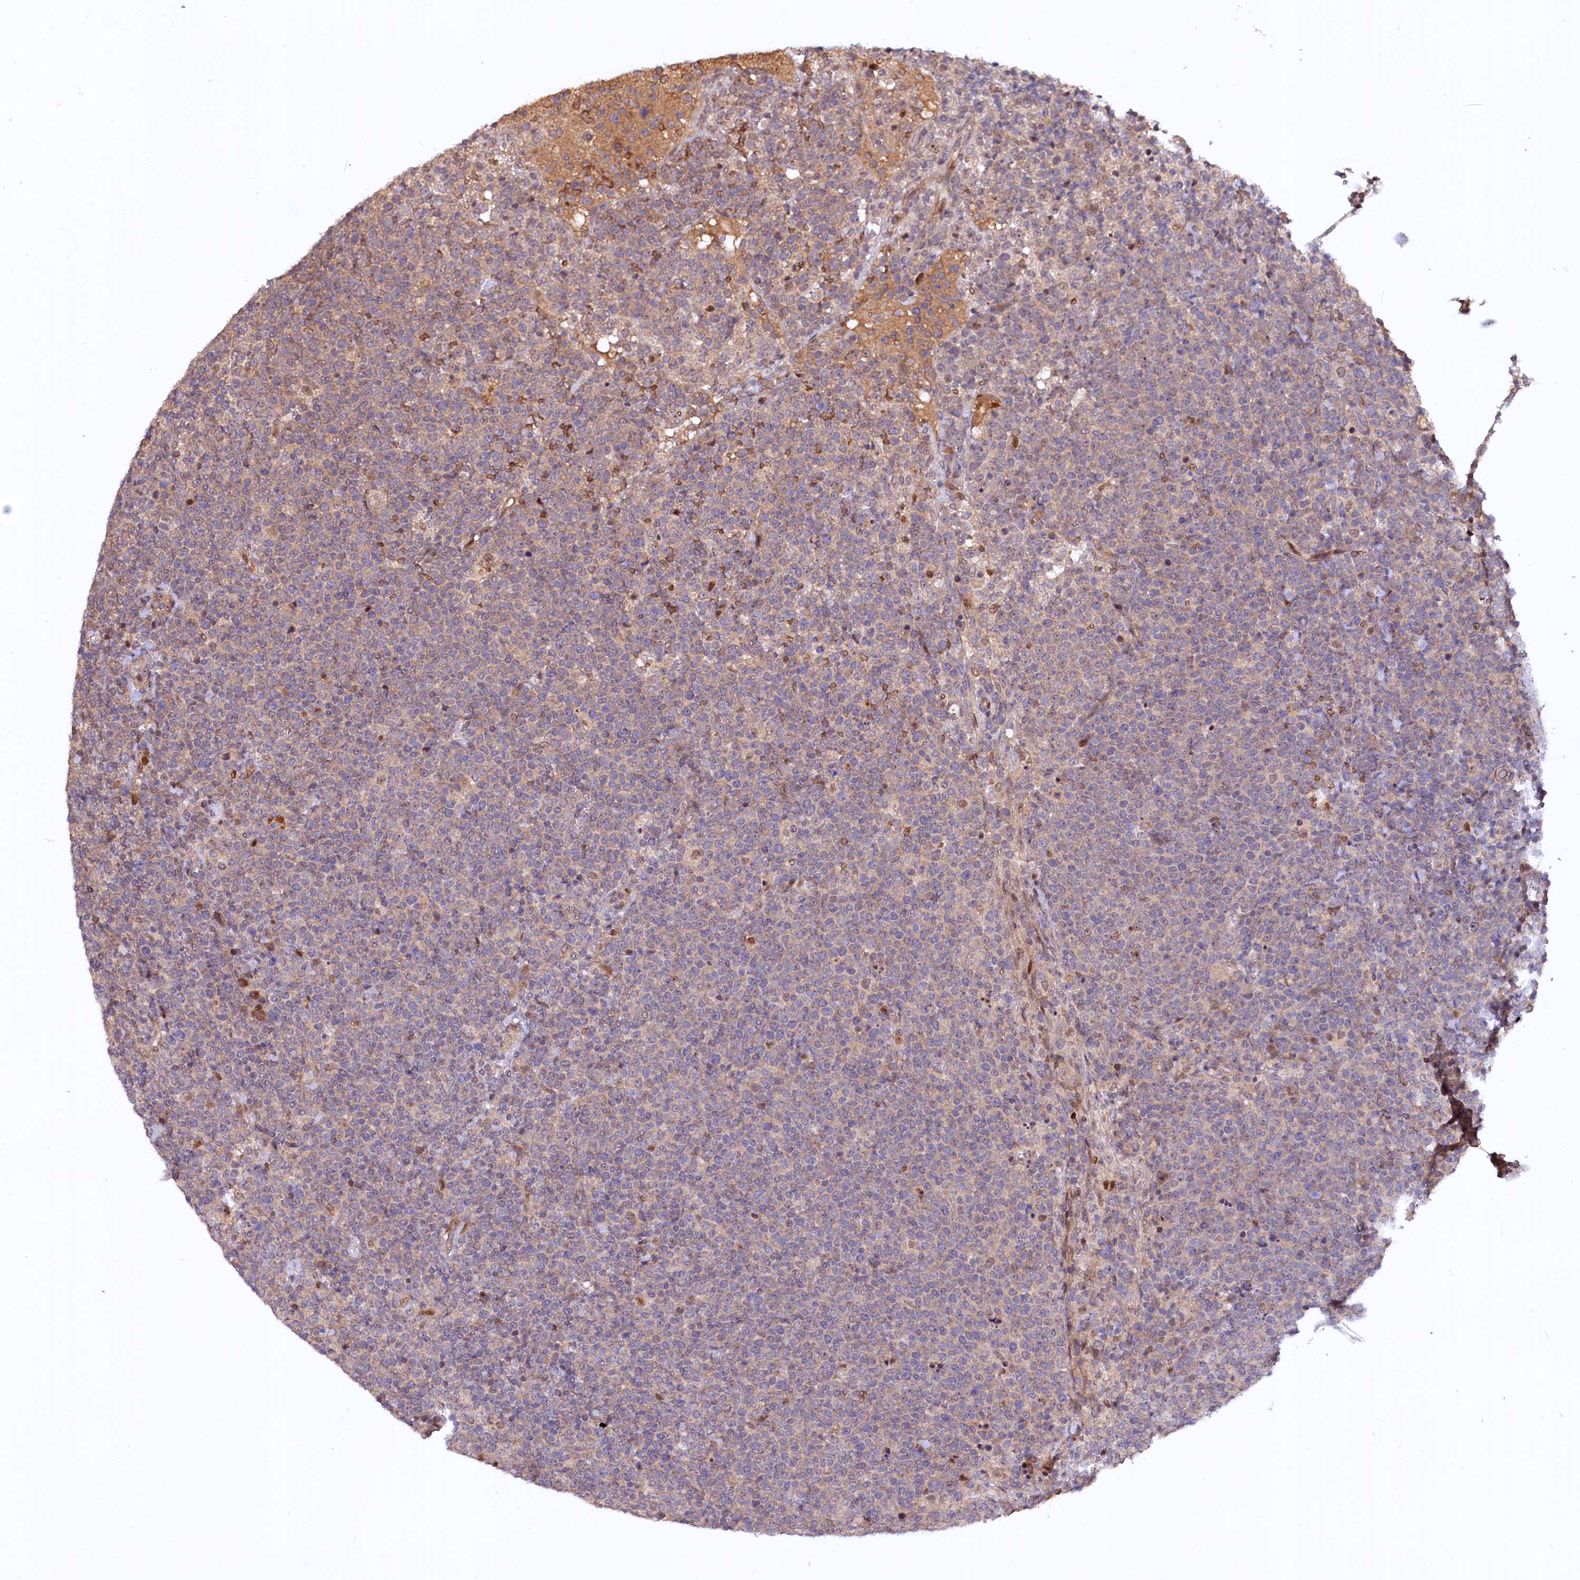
{"staining": {"intensity": "weak", "quantity": "25%-75%", "location": "cytoplasmic/membranous,nuclear"}, "tissue": "lymphoma", "cell_type": "Tumor cells", "image_type": "cancer", "snomed": [{"axis": "morphology", "description": "Malignant lymphoma, non-Hodgkin's type, High grade"}, {"axis": "topography", "description": "Lymph node"}], "caption": "A histopathology image showing weak cytoplasmic/membranous and nuclear positivity in about 25%-75% of tumor cells in lymphoma, as visualized by brown immunohistochemical staining.", "gene": "N4BP2L1", "patient": {"sex": "male", "age": 61}}